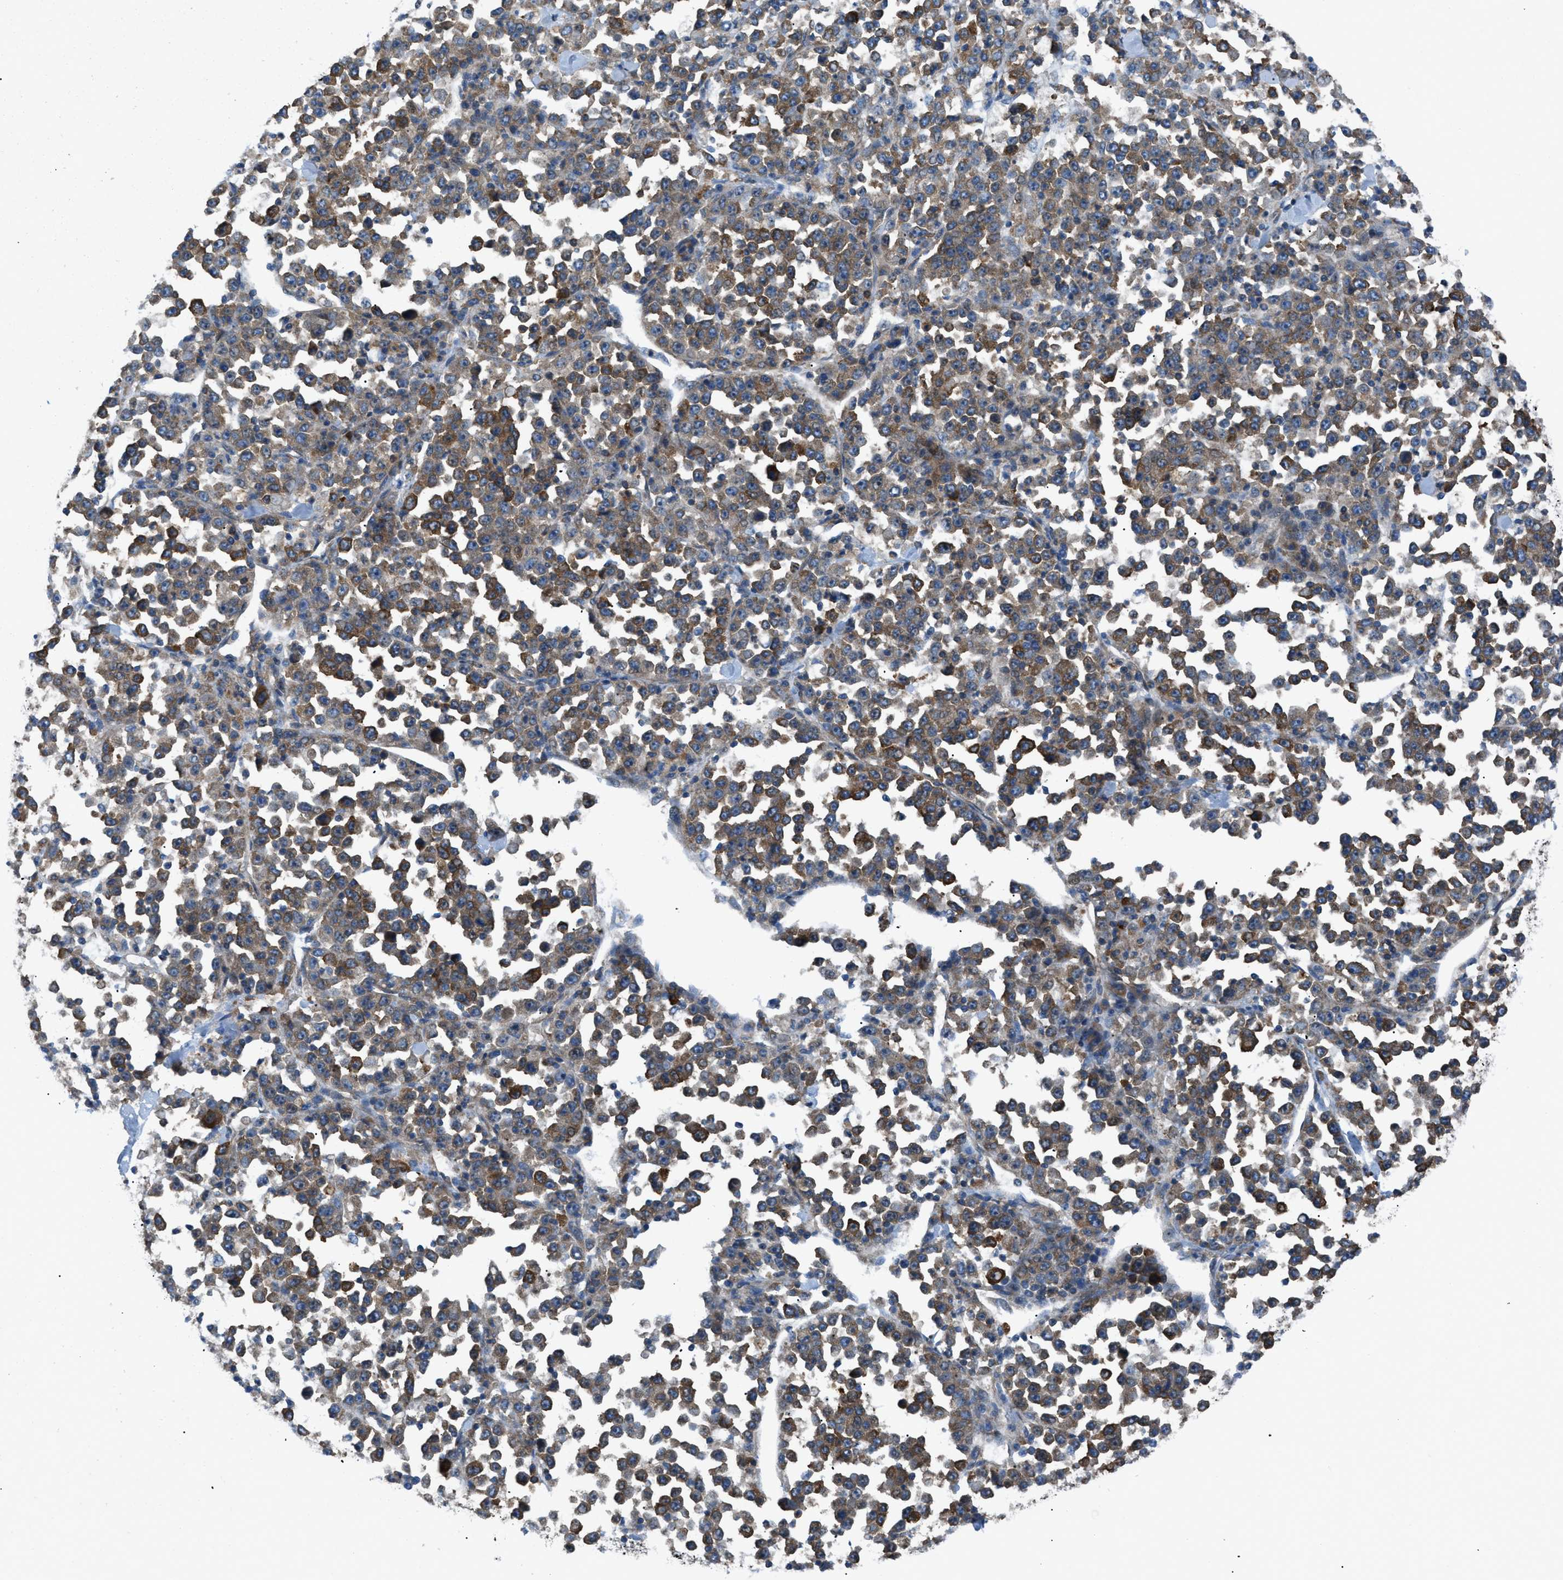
{"staining": {"intensity": "moderate", "quantity": ">75%", "location": "cytoplasmic/membranous"}, "tissue": "stomach cancer", "cell_type": "Tumor cells", "image_type": "cancer", "snomed": [{"axis": "morphology", "description": "Normal tissue, NOS"}, {"axis": "morphology", "description": "Adenocarcinoma, NOS"}, {"axis": "topography", "description": "Stomach, upper"}, {"axis": "topography", "description": "Stomach"}], "caption": "Immunohistochemical staining of human stomach cancer demonstrates medium levels of moderate cytoplasmic/membranous protein expression in approximately >75% of tumor cells.", "gene": "ATP2A3", "patient": {"sex": "male", "age": 59}}